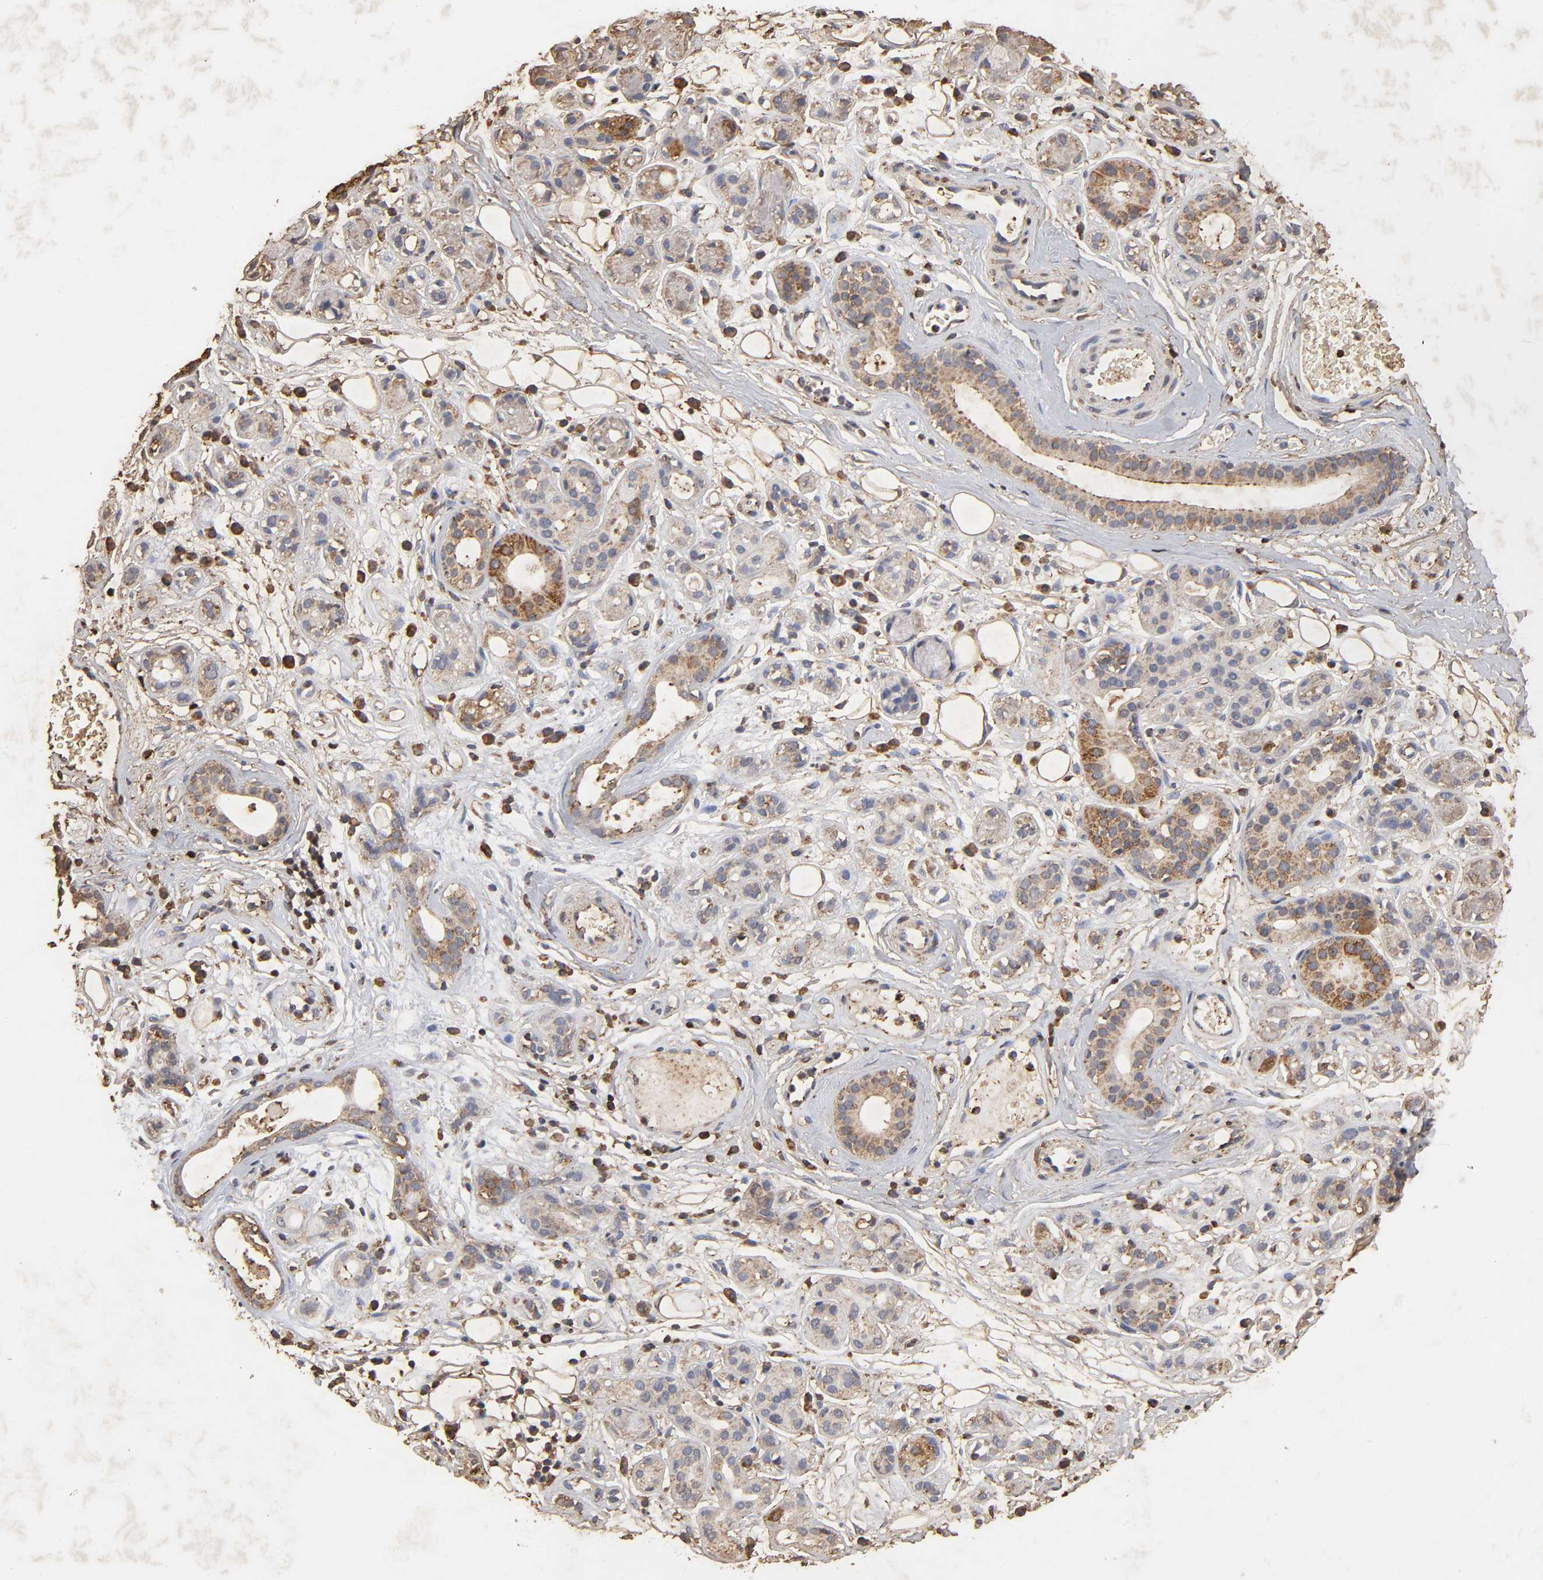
{"staining": {"intensity": "moderate", "quantity": "<25%", "location": "cytoplasmic/membranous"}, "tissue": "salivary gland", "cell_type": "Glandular cells", "image_type": "normal", "snomed": [{"axis": "morphology", "description": "Normal tissue, NOS"}, {"axis": "topography", "description": "Salivary gland"}], "caption": "Moderate cytoplasmic/membranous staining for a protein is seen in approximately <25% of glandular cells of unremarkable salivary gland using IHC.", "gene": "CYCS", "patient": {"sex": "male", "age": 54}}